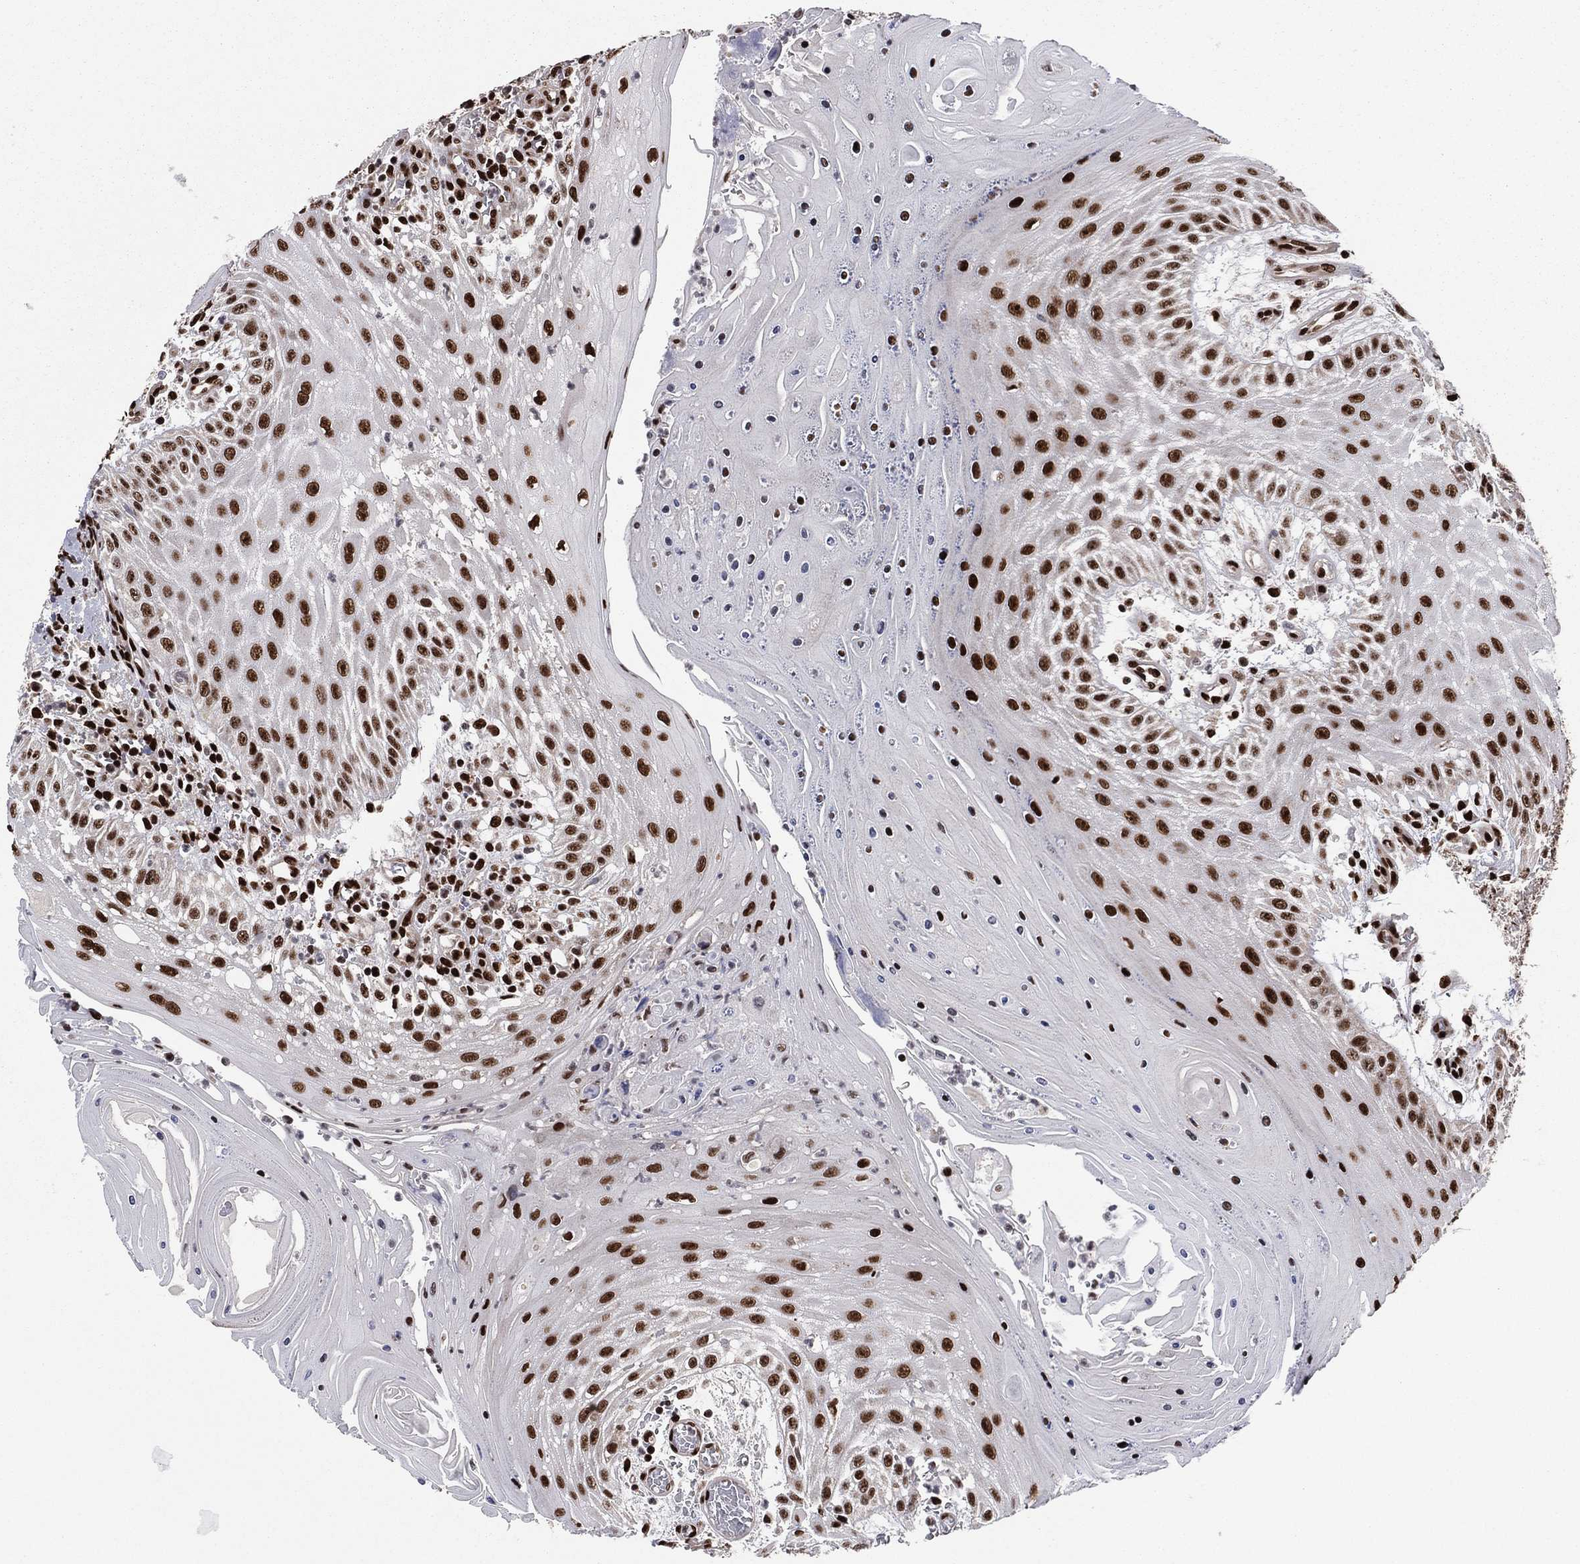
{"staining": {"intensity": "strong", "quantity": ">75%", "location": "nuclear"}, "tissue": "head and neck cancer", "cell_type": "Tumor cells", "image_type": "cancer", "snomed": [{"axis": "morphology", "description": "Squamous cell carcinoma, NOS"}, {"axis": "topography", "description": "Oral tissue"}, {"axis": "topography", "description": "Head-Neck"}], "caption": "Immunohistochemical staining of head and neck cancer (squamous cell carcinoma) demonstrates strong nuclear protein staining in about >75% of tumor cells.", "gene": "TP53BP1", "patient": {"sex": "male", "age": 58}}